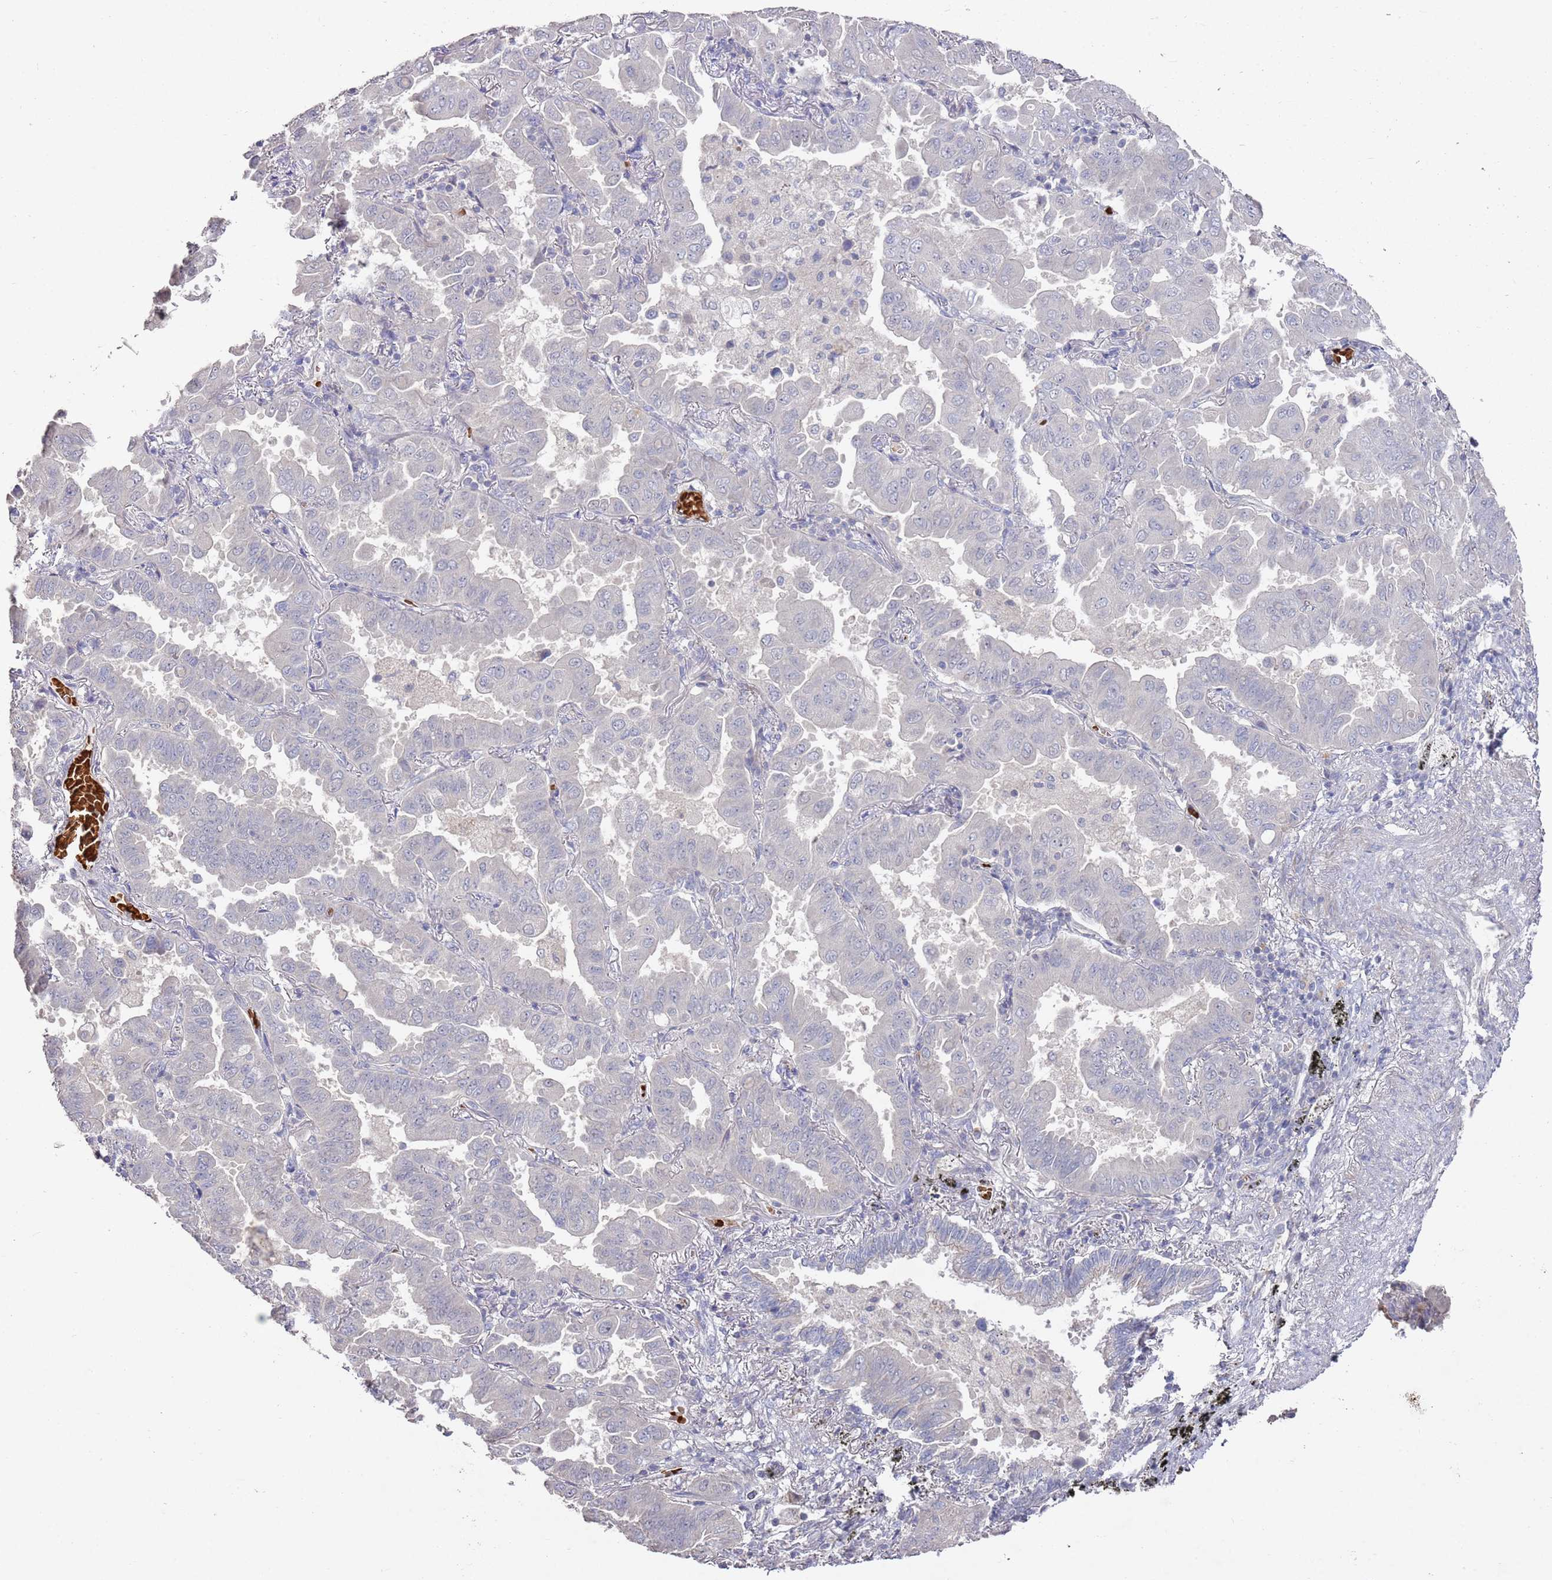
{"staining": {"intensity": "negative", "quantity": "none", "location": "none"}, "tissue": "lung cancer", "cell_type": "Tumor cells", "image_type": "cancer", "snomed": [{"axis": "morphology", "description": "Adenocarcinoma, NOS"}, {"axis": "topography", "description": "Lung"}], "caption": "IHC histopathology image of neoplastic tissue: lung cancer stained with DAB (3,3'-diaminobenzidine) exhibits no significant protein positivity in tumor cells. Nuclei are stained in blue.", "gene": "LACC1", "patient": {"sex": "male", "age": 64}}